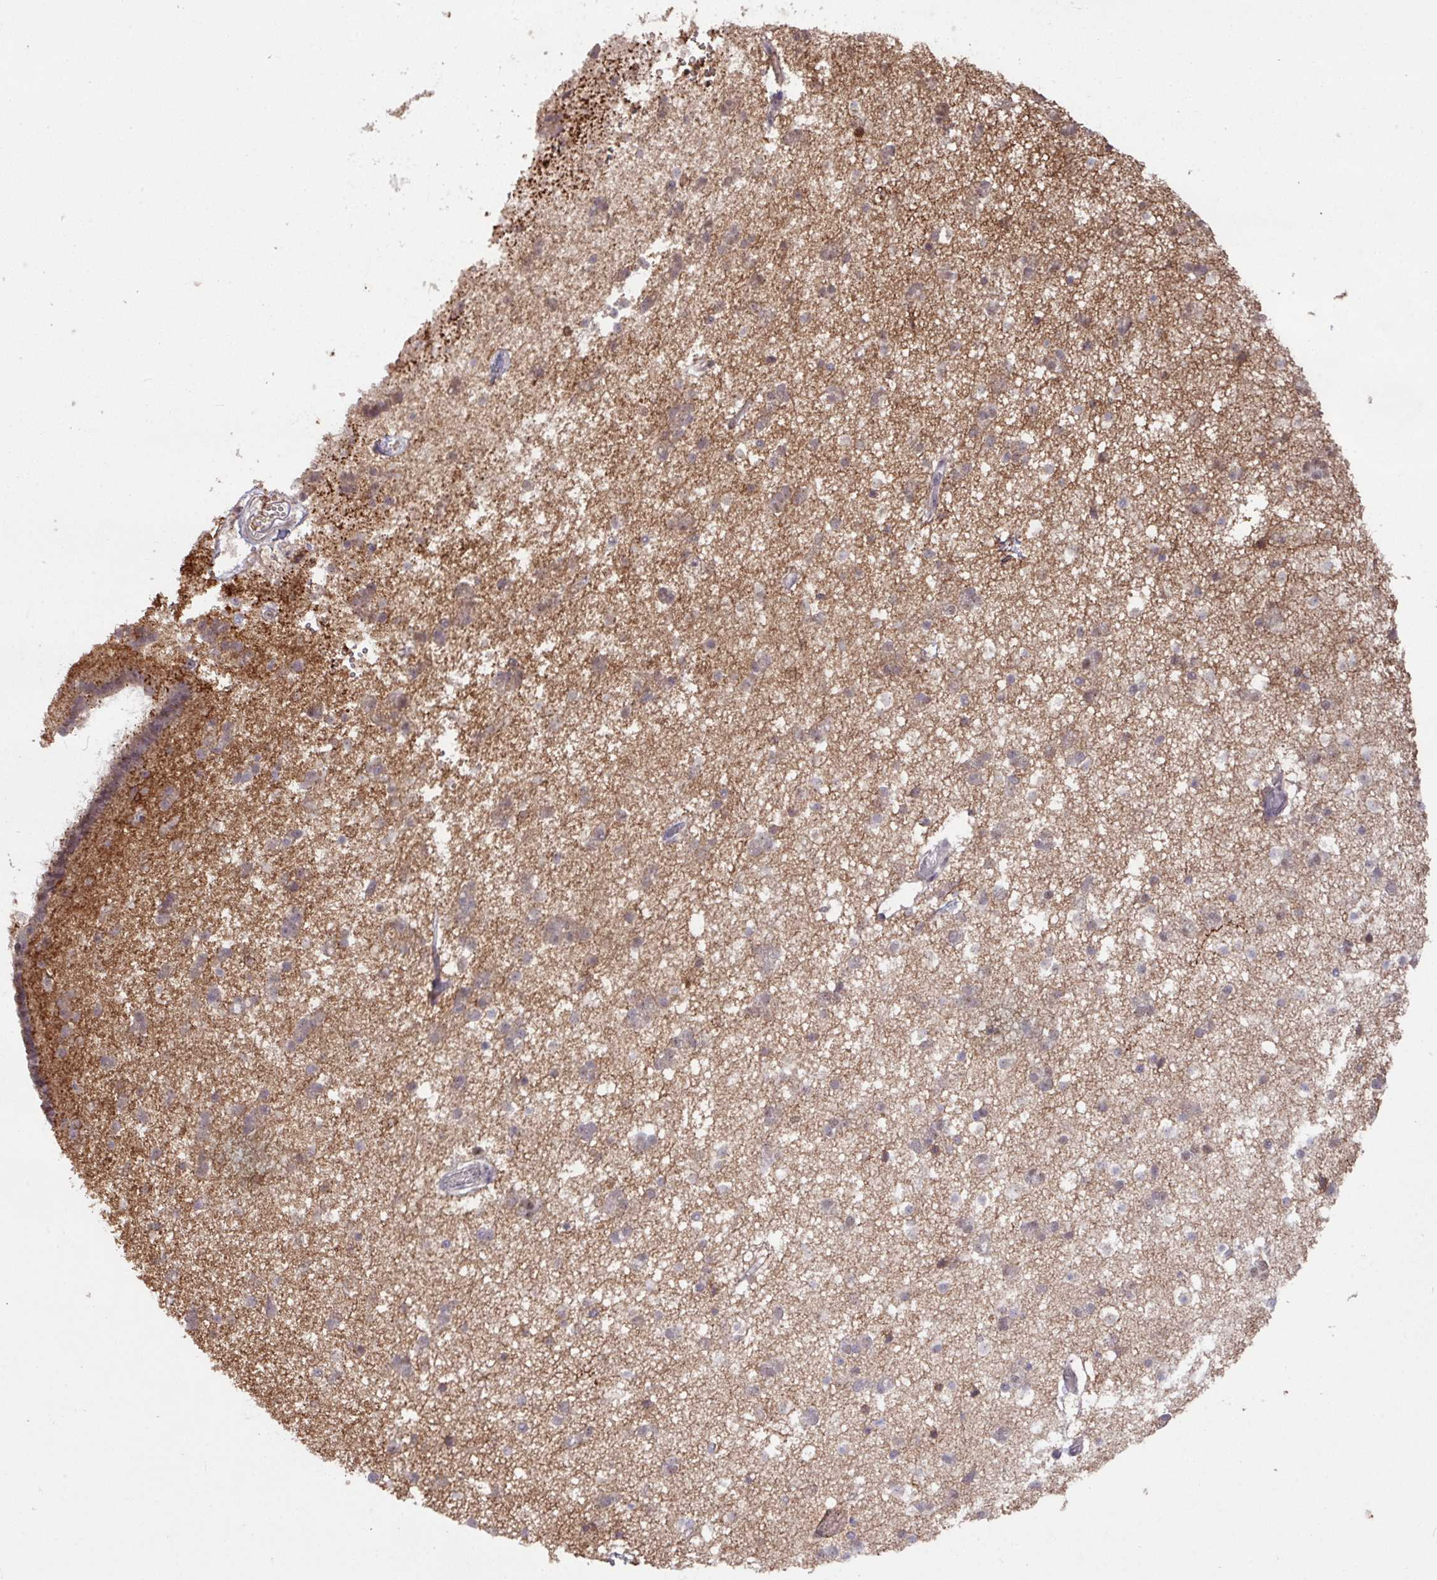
{"staining": {"intensity": "weak", "quantity": "<25%", "location": "nuclear"}, "tissue": "caudate", "cell_type": "Glial cells", "image_type": "normal", "snomed": [{"axis": "morphology", "description": "Normal tissue, NOS"}, {"axis": "topography", "description": "Lateral ventricle wall"}], "caption": "Glial cells are negative for brown protein staining in benign caudate. (Brightfield microscopy of DAB (3,3'-diaminobenzidine) IHC at high magnification).", "gene": "GON7", "patient": {"sex": "male", "age": 37}}